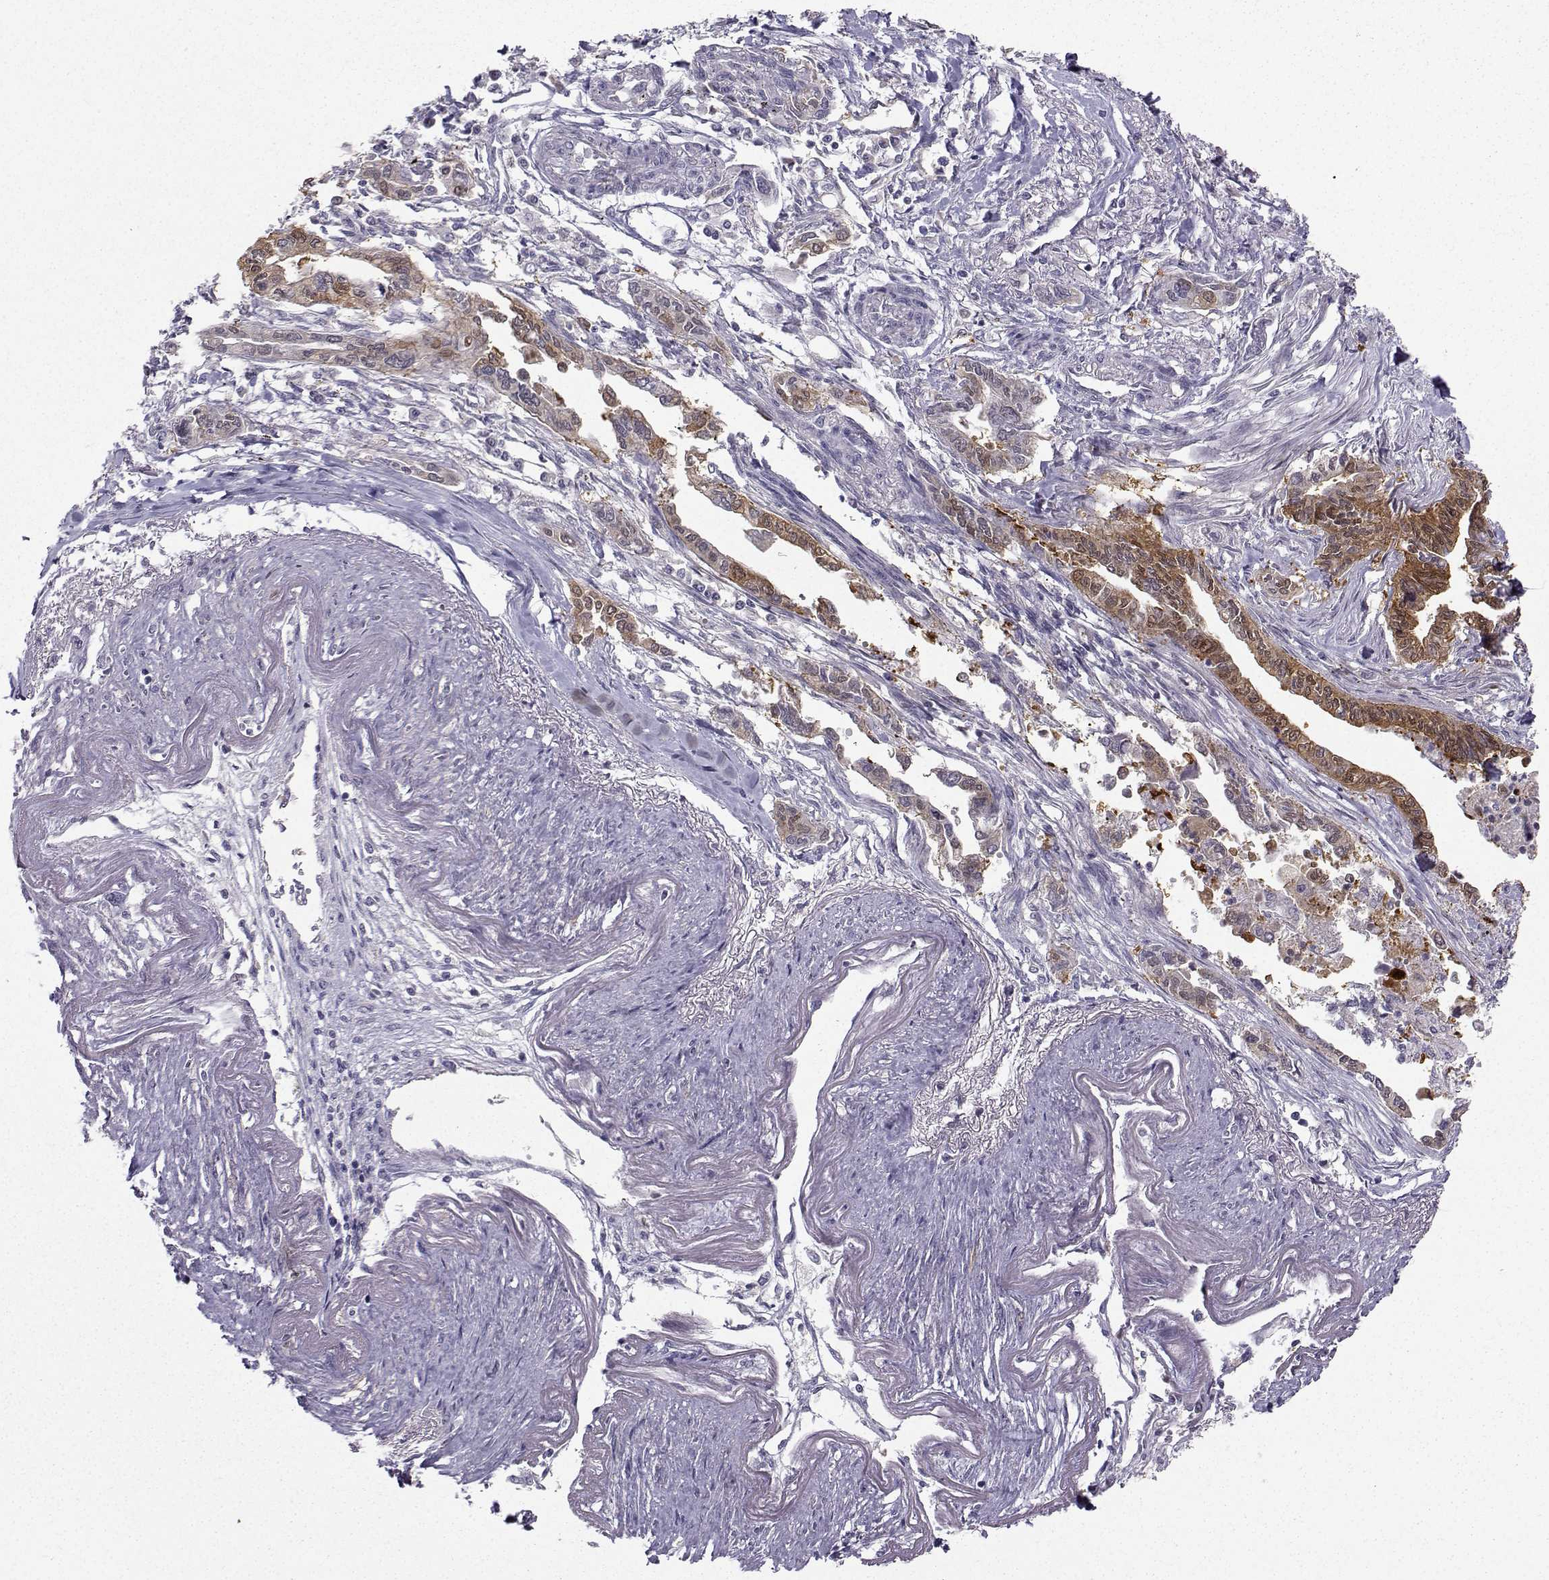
{"staining": {"intensity": "moderate", "quantity": "<25%", "location": "cytoplasmic/membranous"}, "tissue": "pancreatic cancer", "cell_type": "Tumor cells", "image_type": "cancer", "snomed": [{"axis": "morphology", "description": "Adenocarcinoma, NOS"}, {"axis": "topography", "description": "Pancreas"}], "caption": "Tumor cells display moderate cytoplasmic/membranous positivity in about <25% of cells in adenocarcinoma (pancreatic).", "gene": "NQO1", "patient": {"sex": "male", "age": 60}}